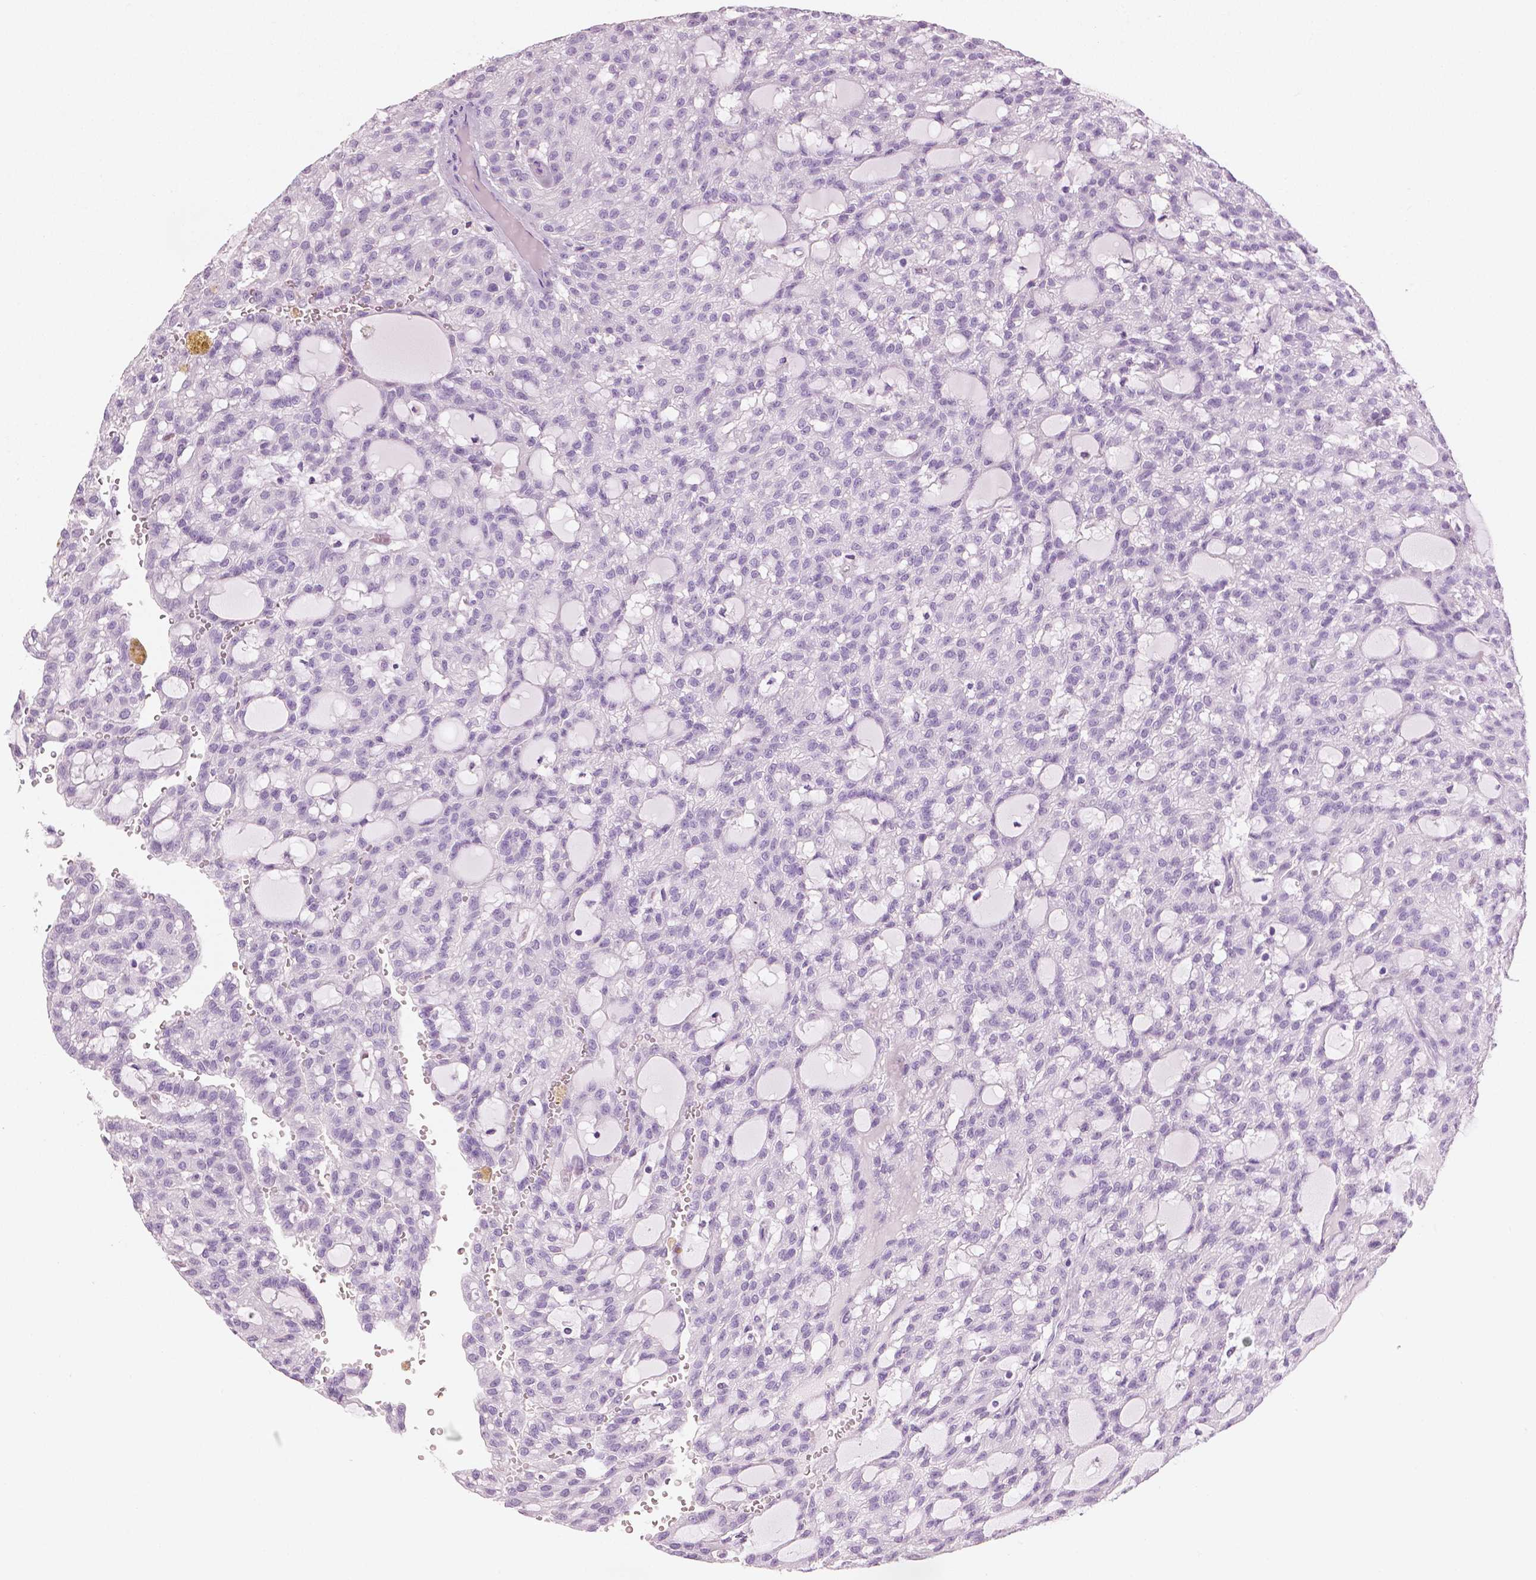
{"staining": {"intensity": "negative", "quantity": "none", "location": "none"}, "tissue": "renal cancer", "cell_type": "Tumor cells", "image_type": "cancer", "snomed": [{"axis": "morphology", "description": "Adenocarcinoma, NOS"}, {"axis": "topography", "description": "Kidney"}], "caption": "DAB immunohistochemical staining of human renal cancer displays no significant expression in tumor cells. (DAB (3,3'-diaminobenzidine) immunohistochemistry with hematoxylin counter stain).", "gene": "PLIN4", "patient": {"sex": "male", "age": 63}}